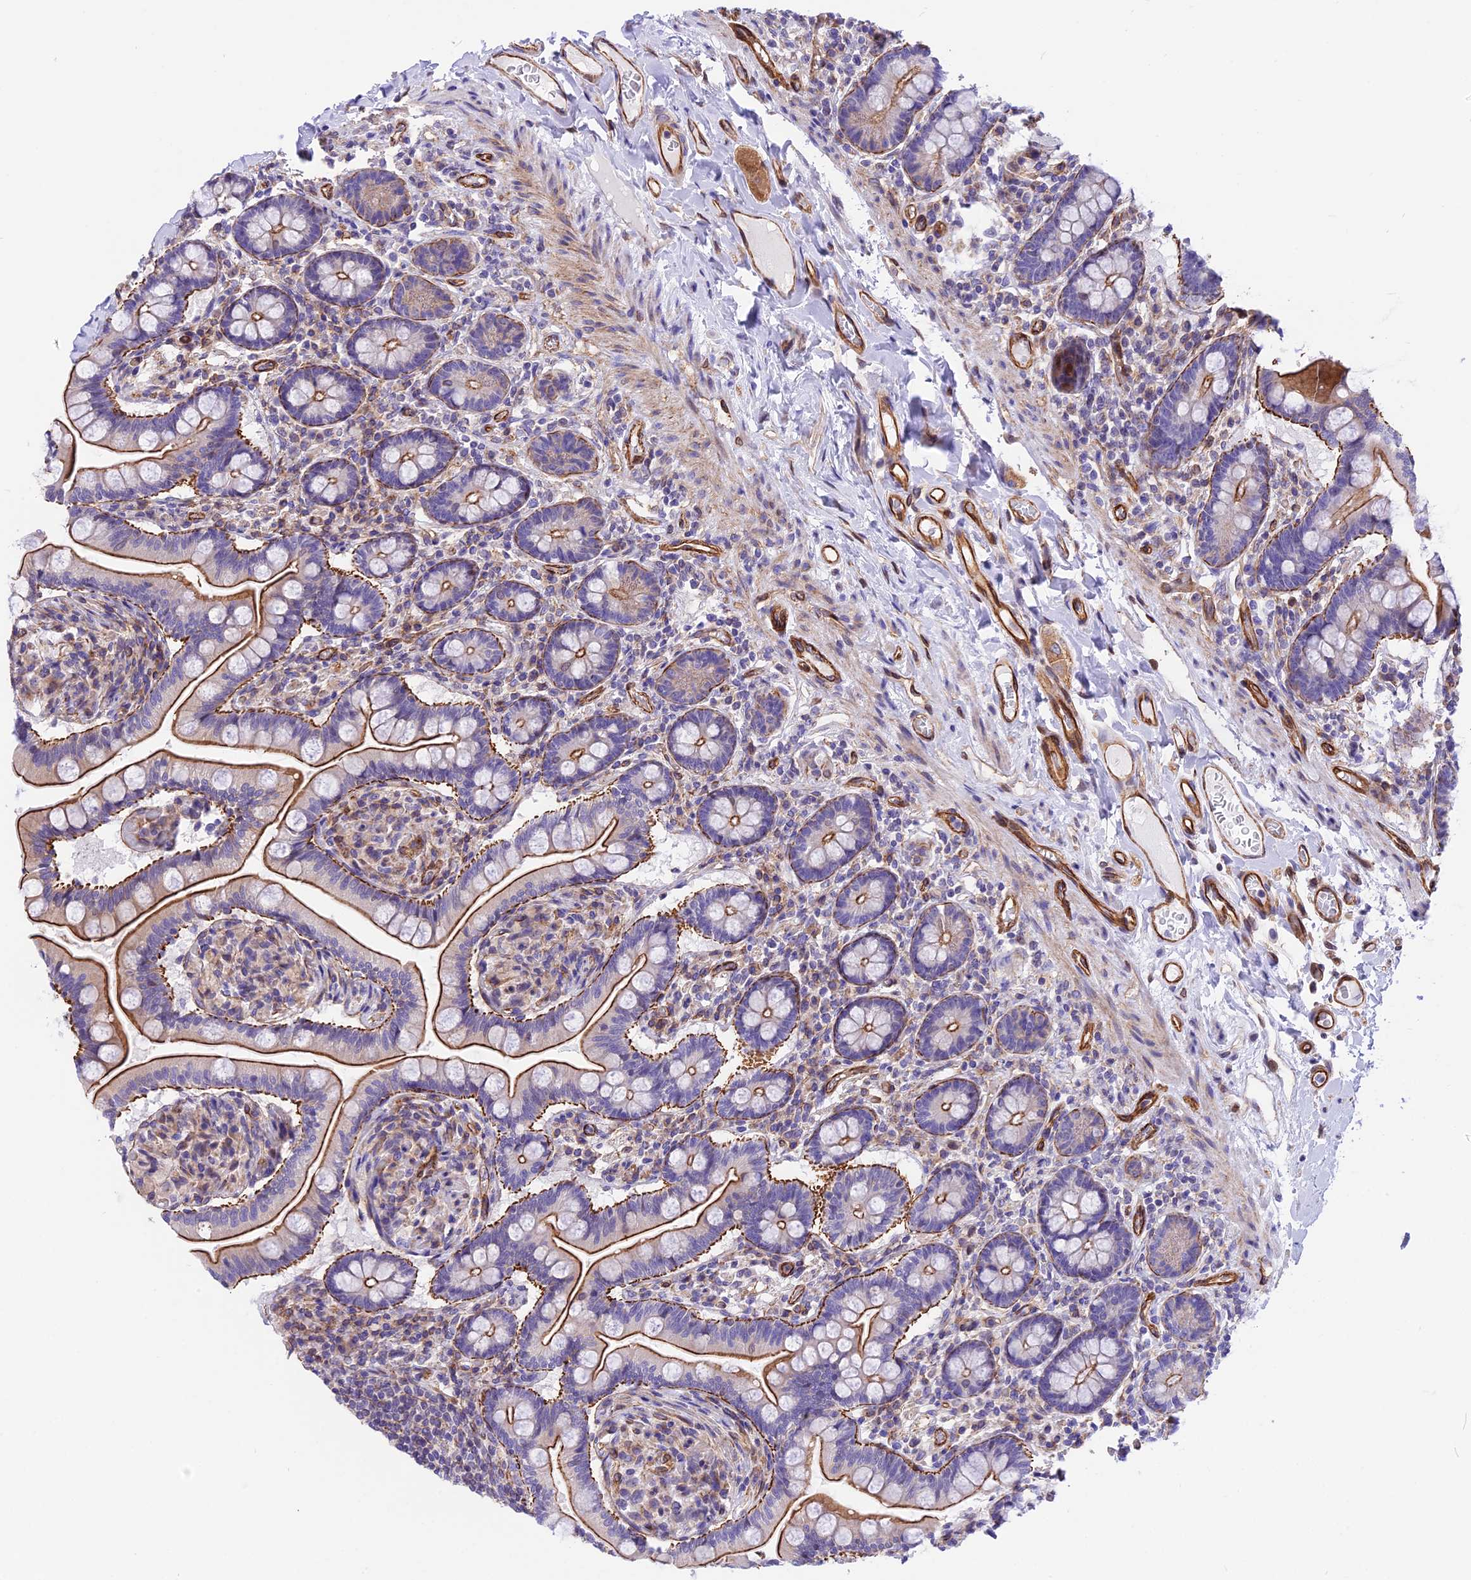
{"staining": {"intensity": "moderate", "quantity": ">75%", "location": "cytoplasmic/membranous"}, "tissue": "small intestine", "cell_type": "Glandular cells", "image_type": "normal", "snomed": [{"axis": "morphology", "description": "Normal tissue, NOS"}, {"axis": "topography", "description": "Small intestine"}], "caption": "IHC (DAB (3,3'-diaminobenzidine)) staining of benign human small intestine exhibits moderate cytoplasmic/membranous protein expression in about >75% of glandular cells.", "gene": "R3HDM4", "patient": {"sex": "female", "age": 64}}